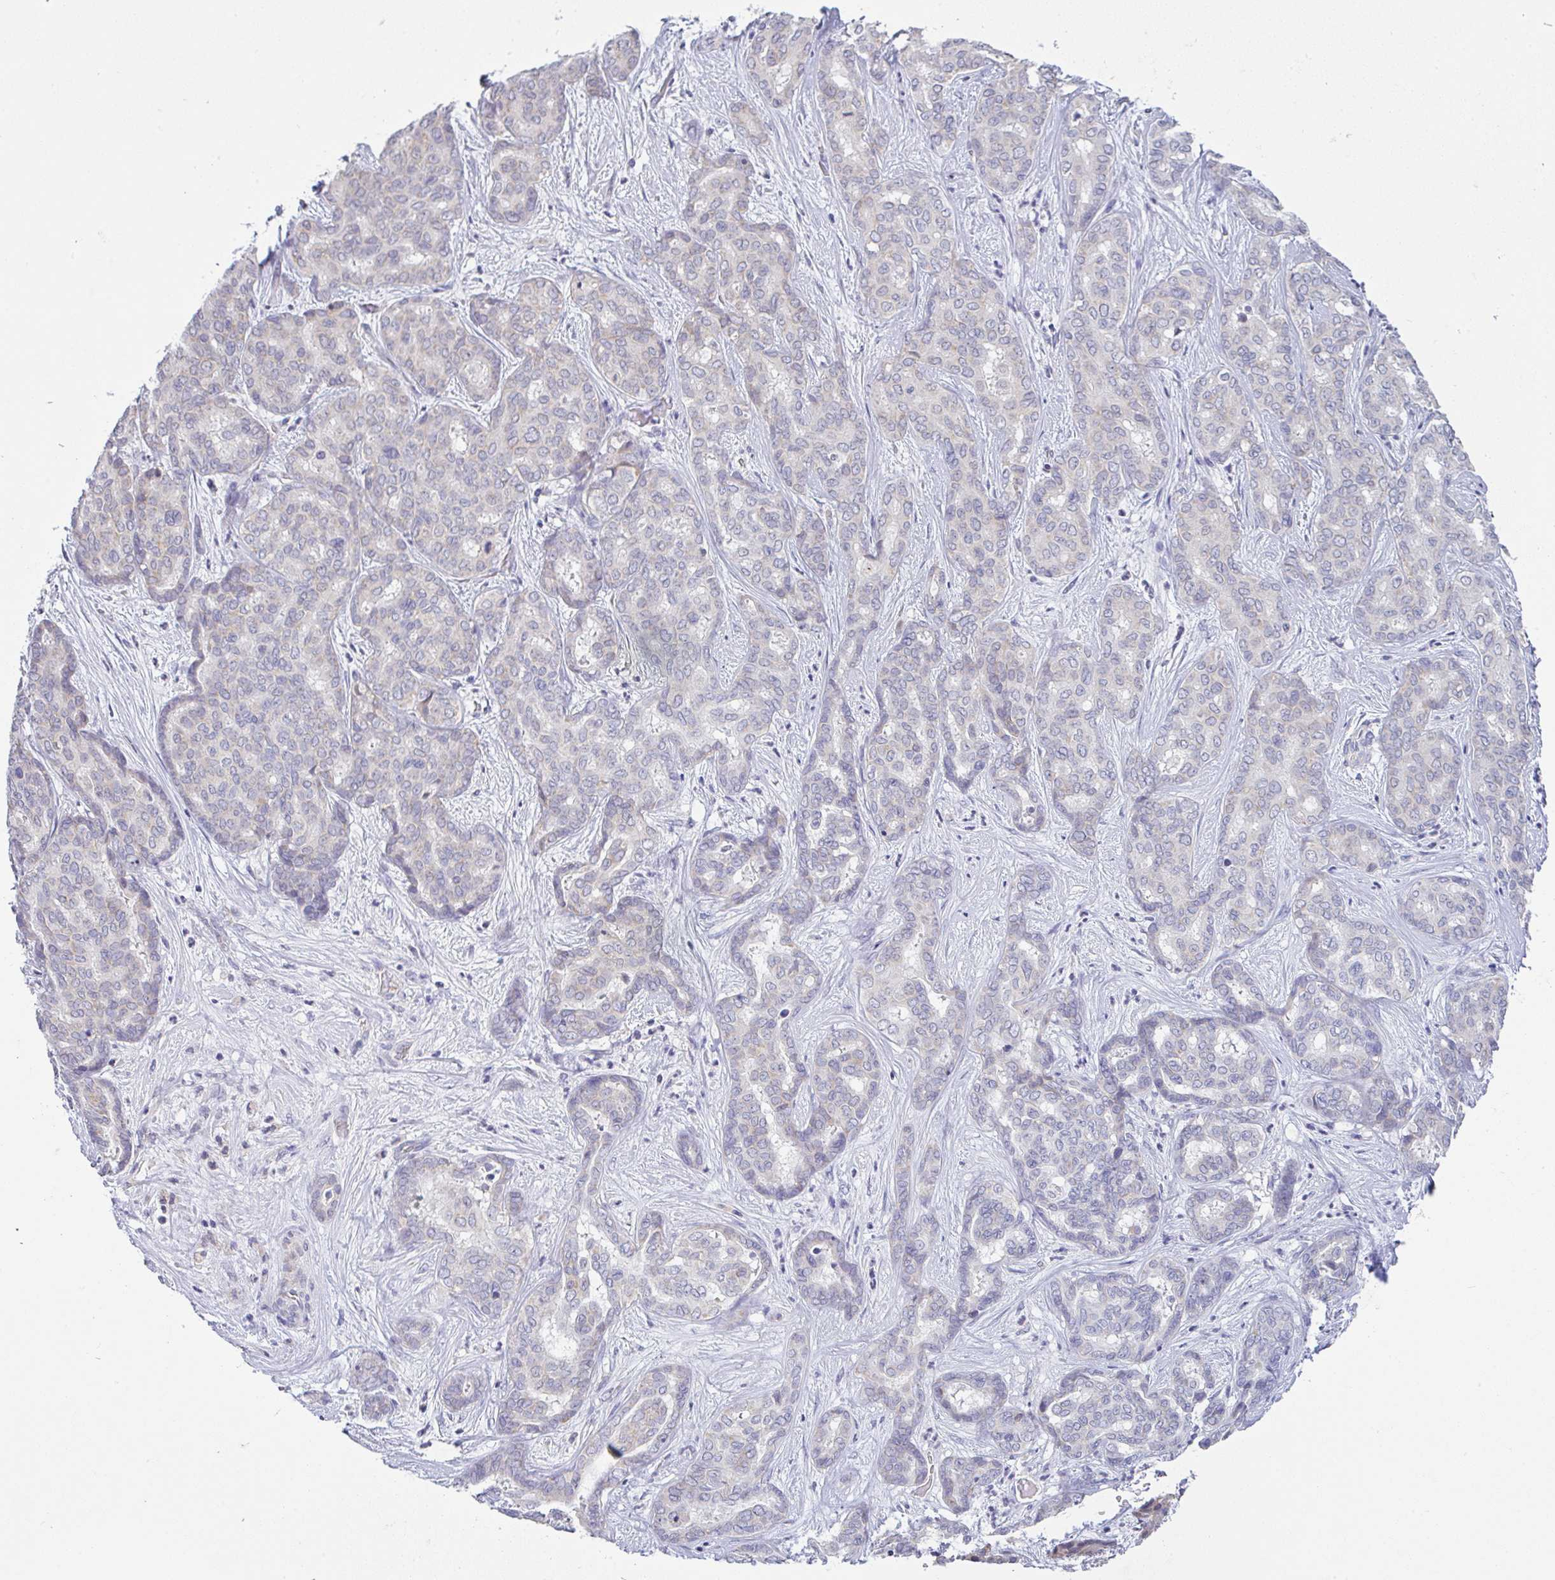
{"staining": {"intensity": "negative", "quantity": "none", "location": "none"}, "tissue": "liver cancer", "cell_type": "Tumor cells", "image_type": "cancer", "snomed": [{"axis": "morphology", "description": "Cholangiocarcinoma"}, {"axis": "topography", "description": "Liver"}], "caption": "High magnification brightfield microscopy of liver cancer (cholangiocarcinoma) stained with DAB (3,3'-diaminobenzidine) (brown) and counterstained with hematoxylin (blue): tumor cells show no significant expression.", "gene": "PLCD4", "patient": {"sex": "female", "age": 64}}